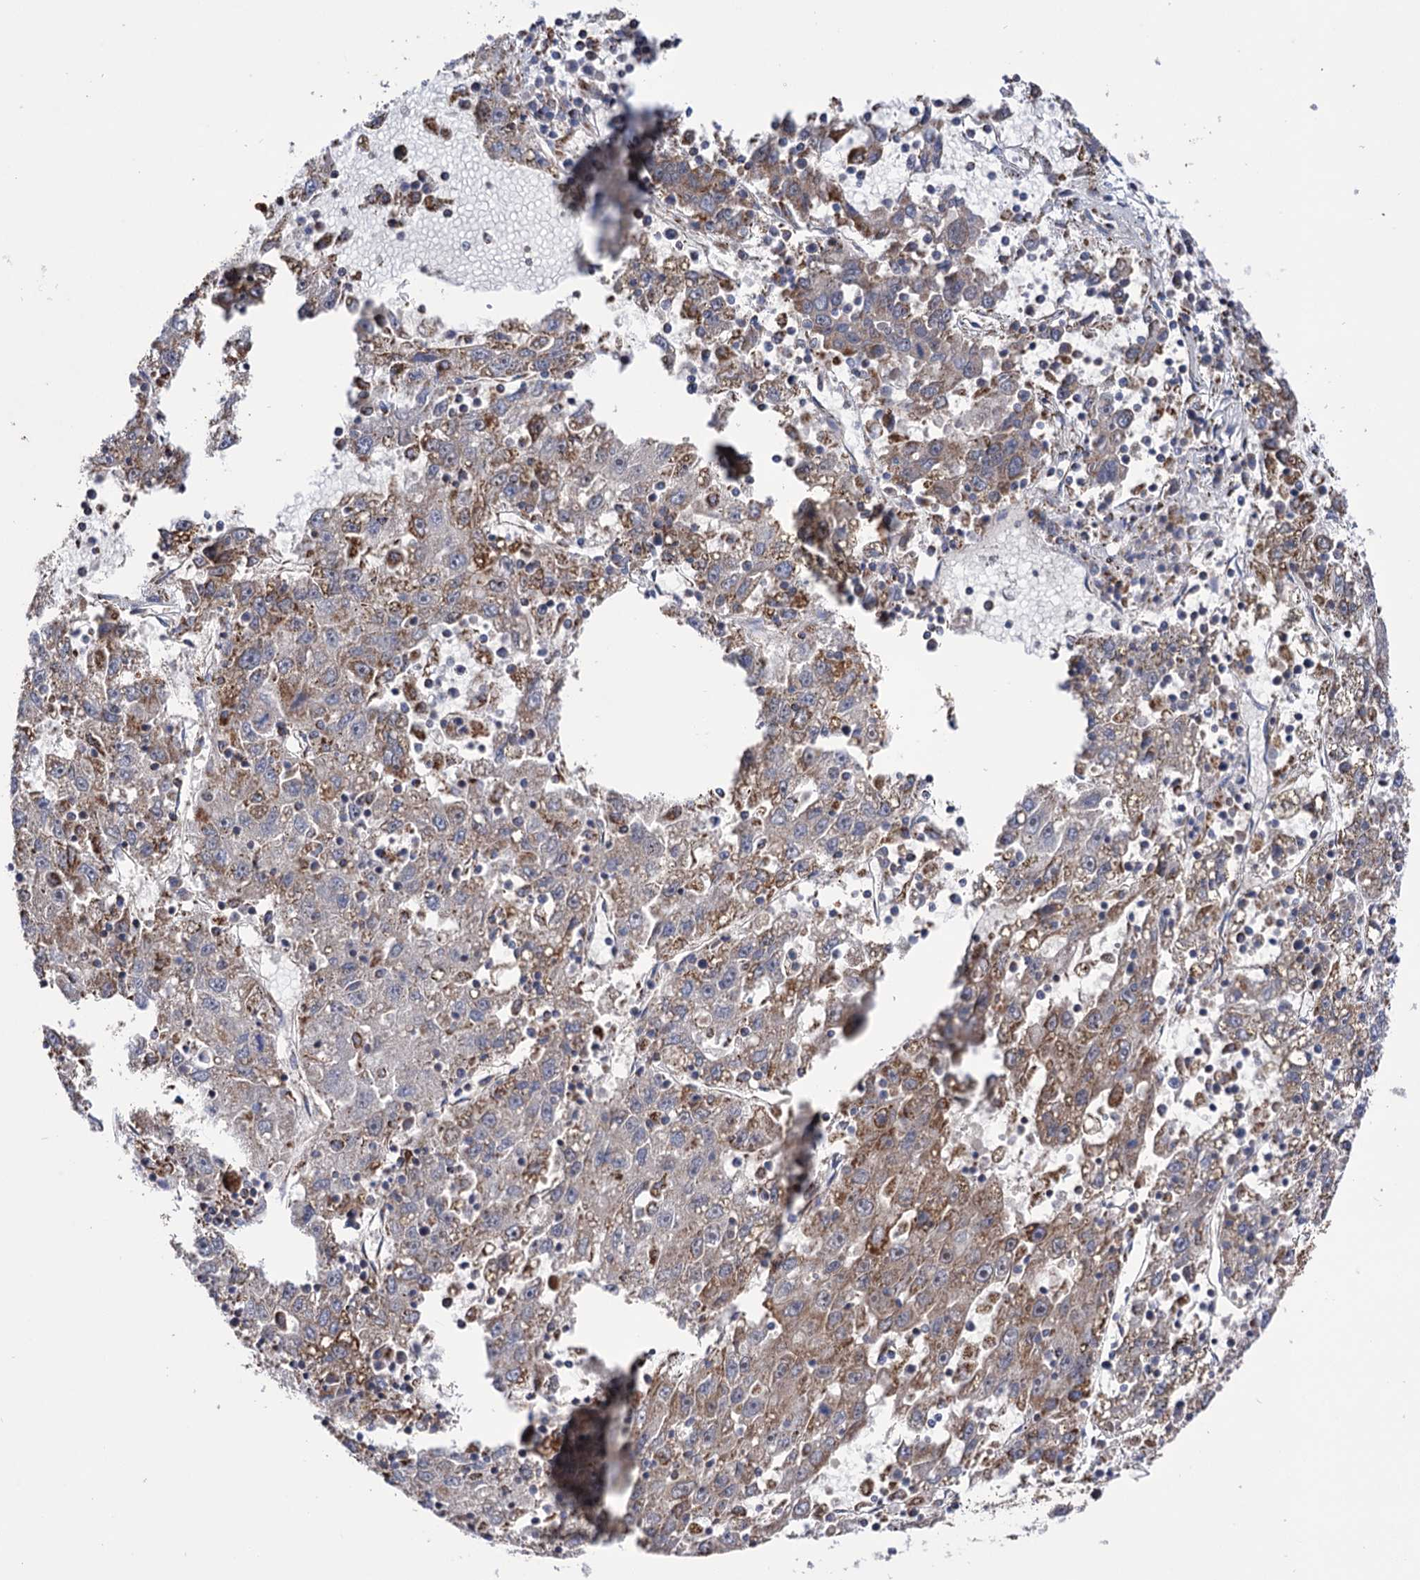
{"staining": {"intensity": "moderate", "quantity": "25%-75%", "location": "cytoplasmic/membranous"}, "tissue": "liver cancer", "cell_type": "Tumor cells", "image_type": "cancer", "snomed": [{"axis": "morphology", "description": "Carcinoma, Hepatocellular, NOS"}, {"axis": "topography", "description": "Liver"}], "caption": "The immunohistochemical stain labels moderate cytoplasmic/membranous positivity in tumor cells of liver cancer (hepatocellular carcinoma) tissue.", "gene": "ABHD10", "patient": {"sex": "male", "age": 49}}